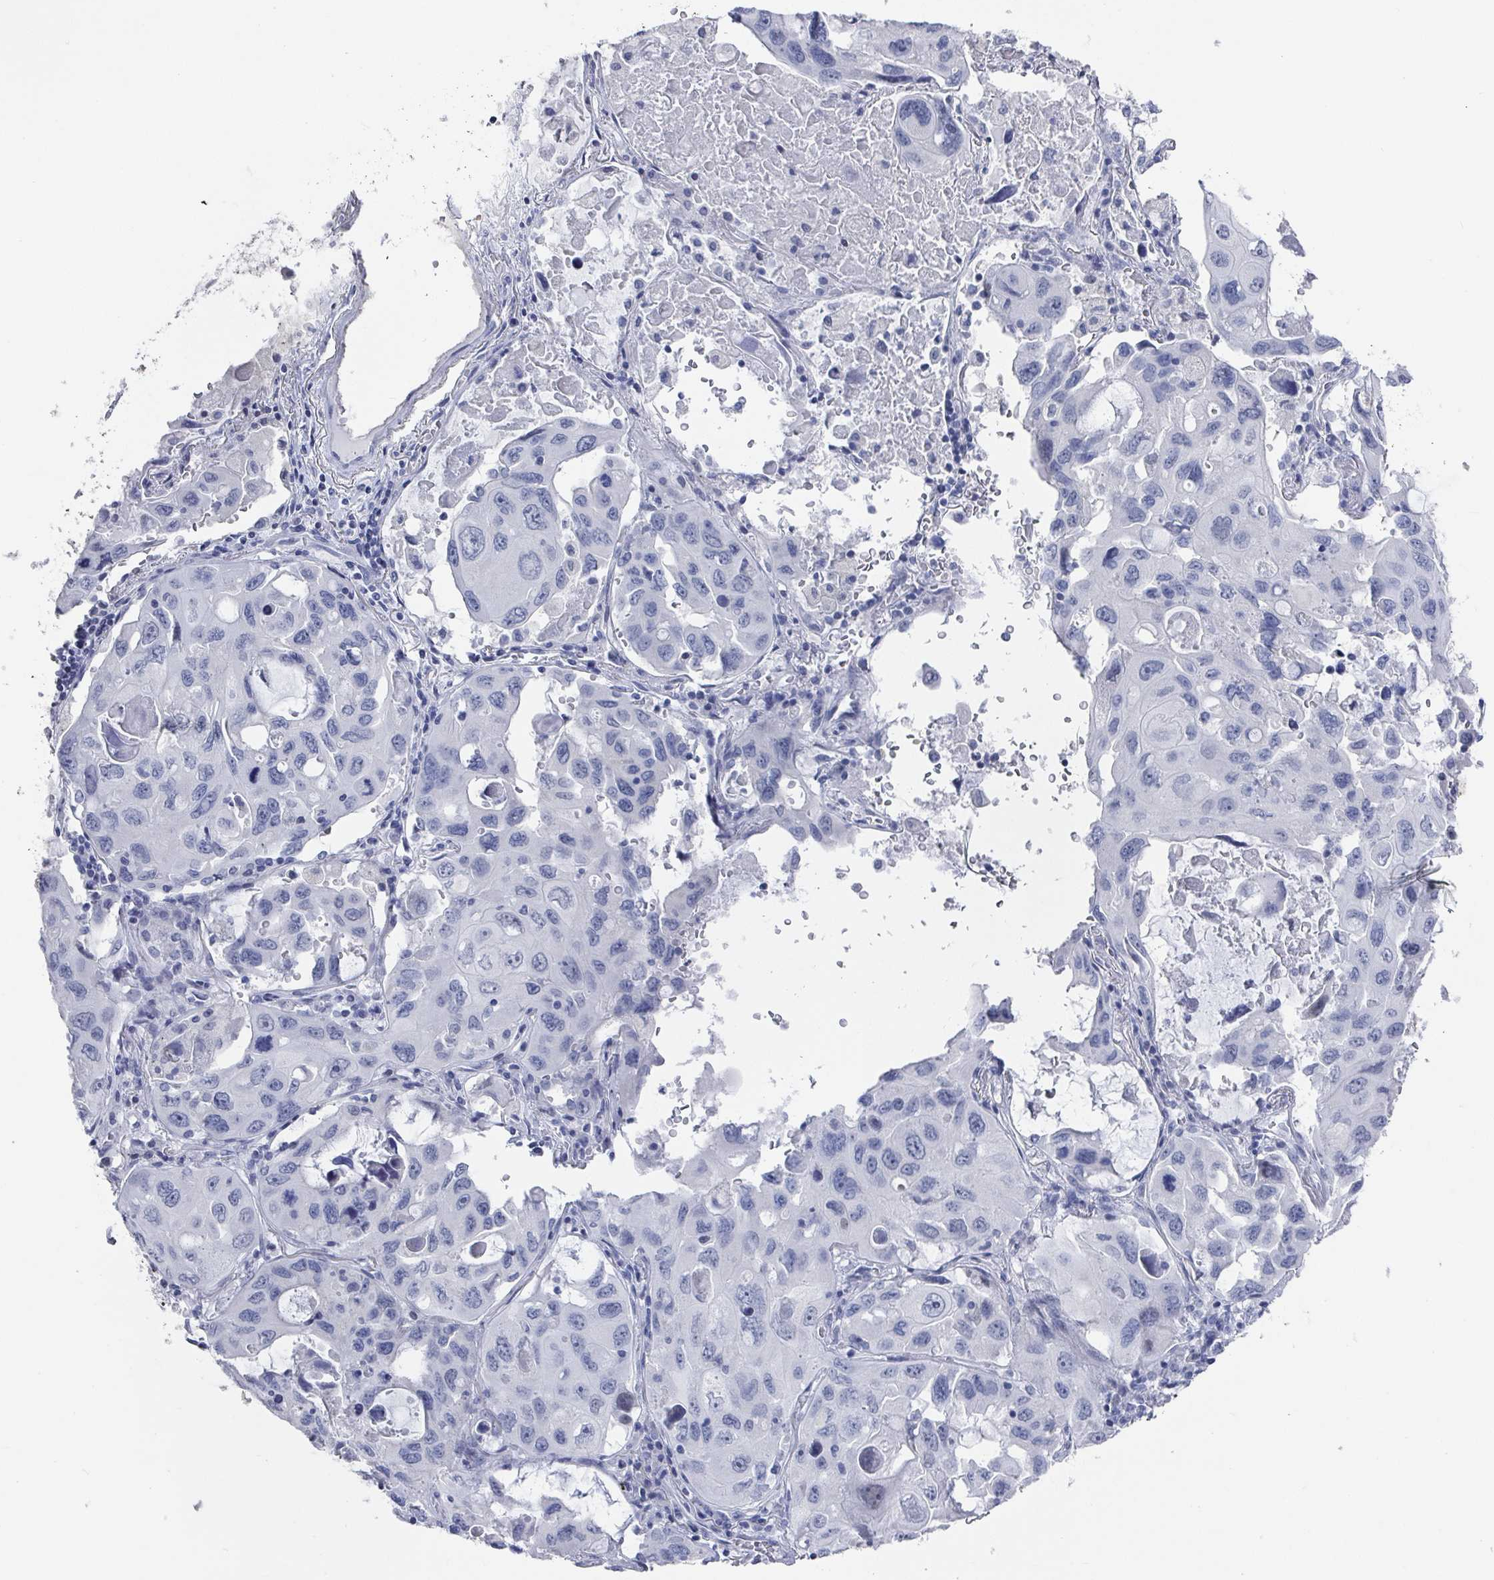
{"staining": {"intensity": "negative", "quantity": "none", "location": "none"}, "tissue": "lung cancer", "cell_type": "Tumor cells", "image_type": "cancer", "snomed": [{"axis": "morphology", "description": "Squamous cell carcinoma, NOS"}, {"axis": "topography", "description": "Lung"}], "caption": "High magnification brightfield microscopy of squamous cell carcinoma (lung) stained with DAB (brown) and counterstained with hematoxylin (blue): tumor cells show no significant expression.", "gene": "CAMKV", "patient": {"sex": "female", "age": 73}}